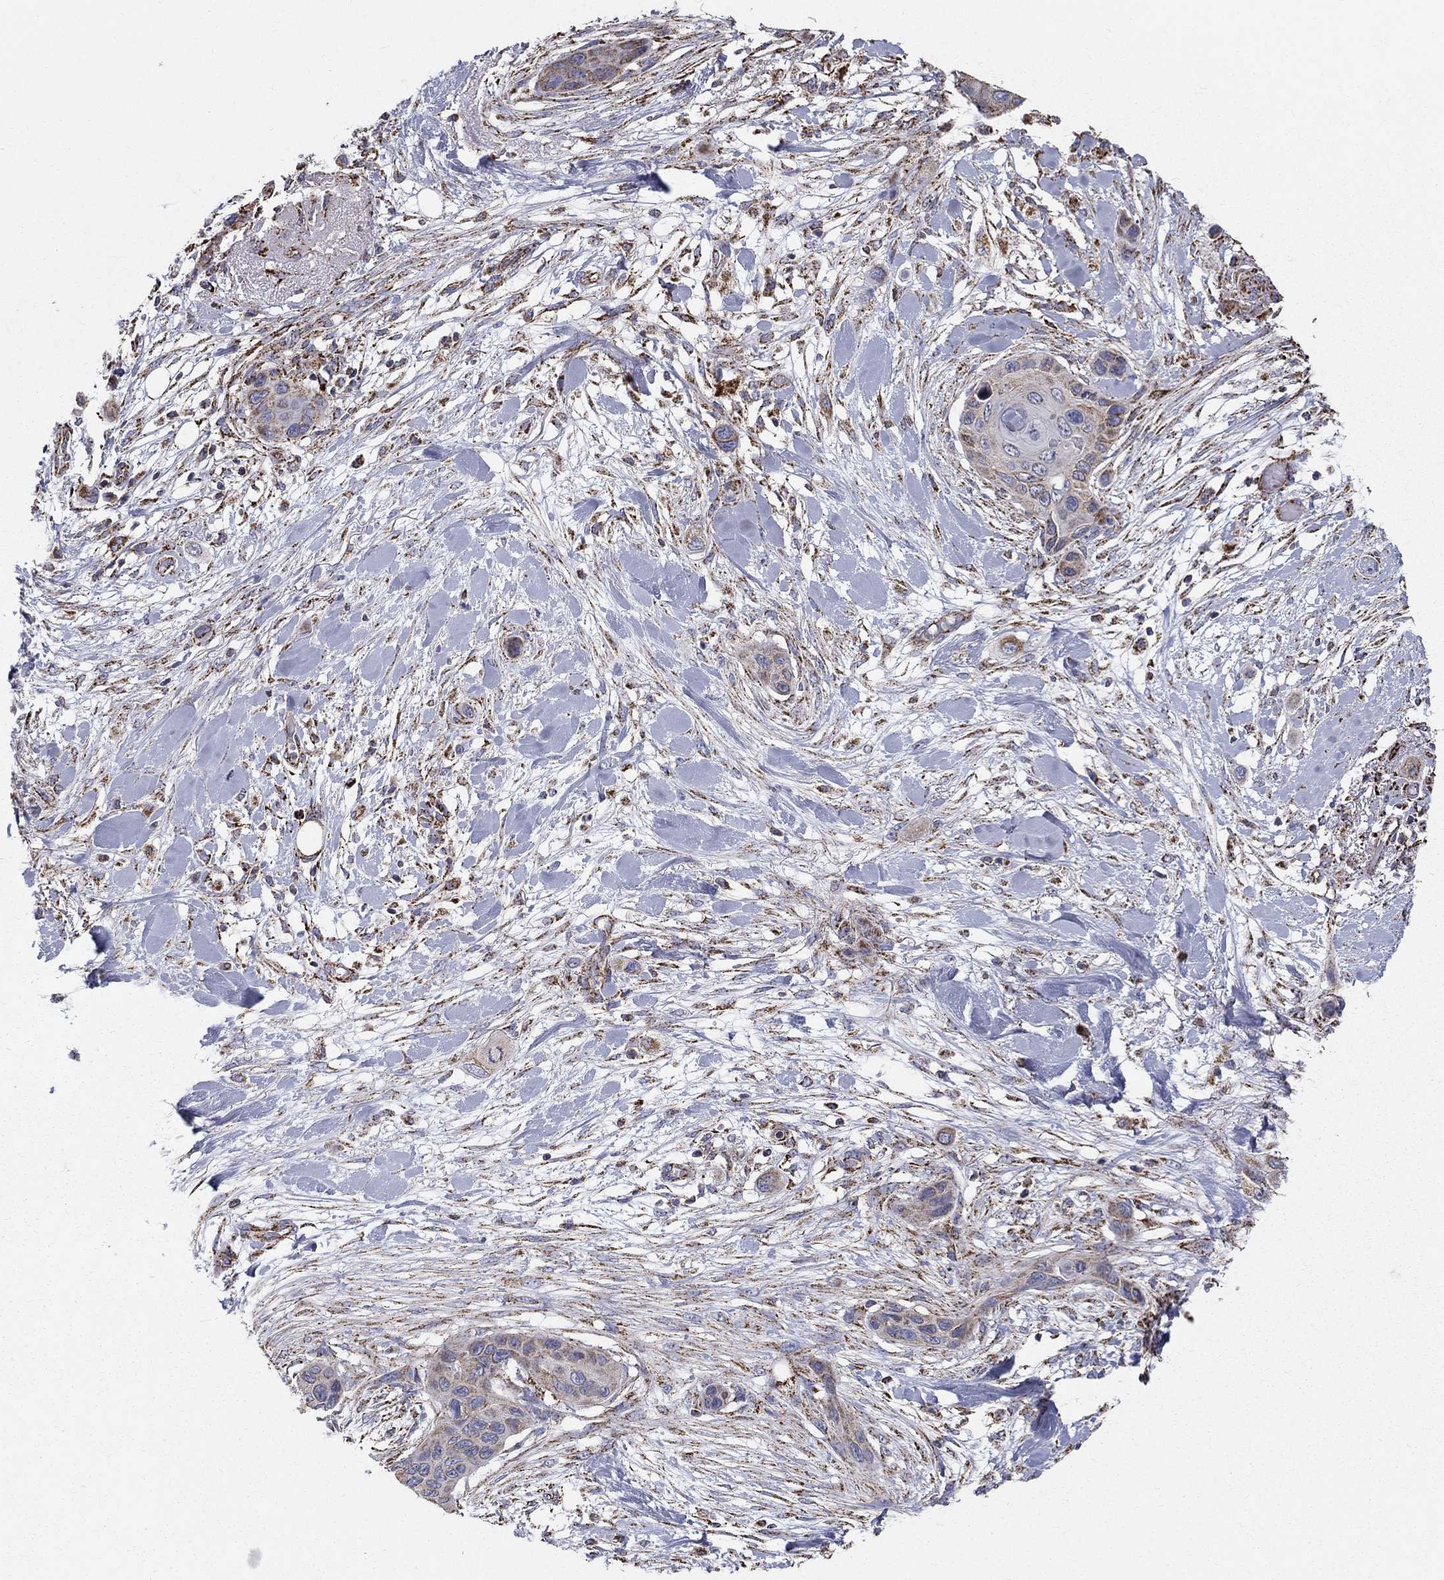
{"staining": {"intensity": "moderate", "quantity": "<25%", "location": "cytoplasmic/membranous"}, "tissue": "skin cancer", "cell_type": "Tumor cells", "image_type": "cancer", "snomed": [{"axis": "morphology", "description": "Squamous cell carcinoma, NOS"}, {"axis": "topography", "description": "Skin"}], "caption": "DAB immunohistochemical staining of human skin squamous cell carcinoma shows moderate cytoplasmic/membranous protein staining in about <25% of tumor cells.", "gene": "GCSH", "patient": {"sex": "male", "age": 79}}